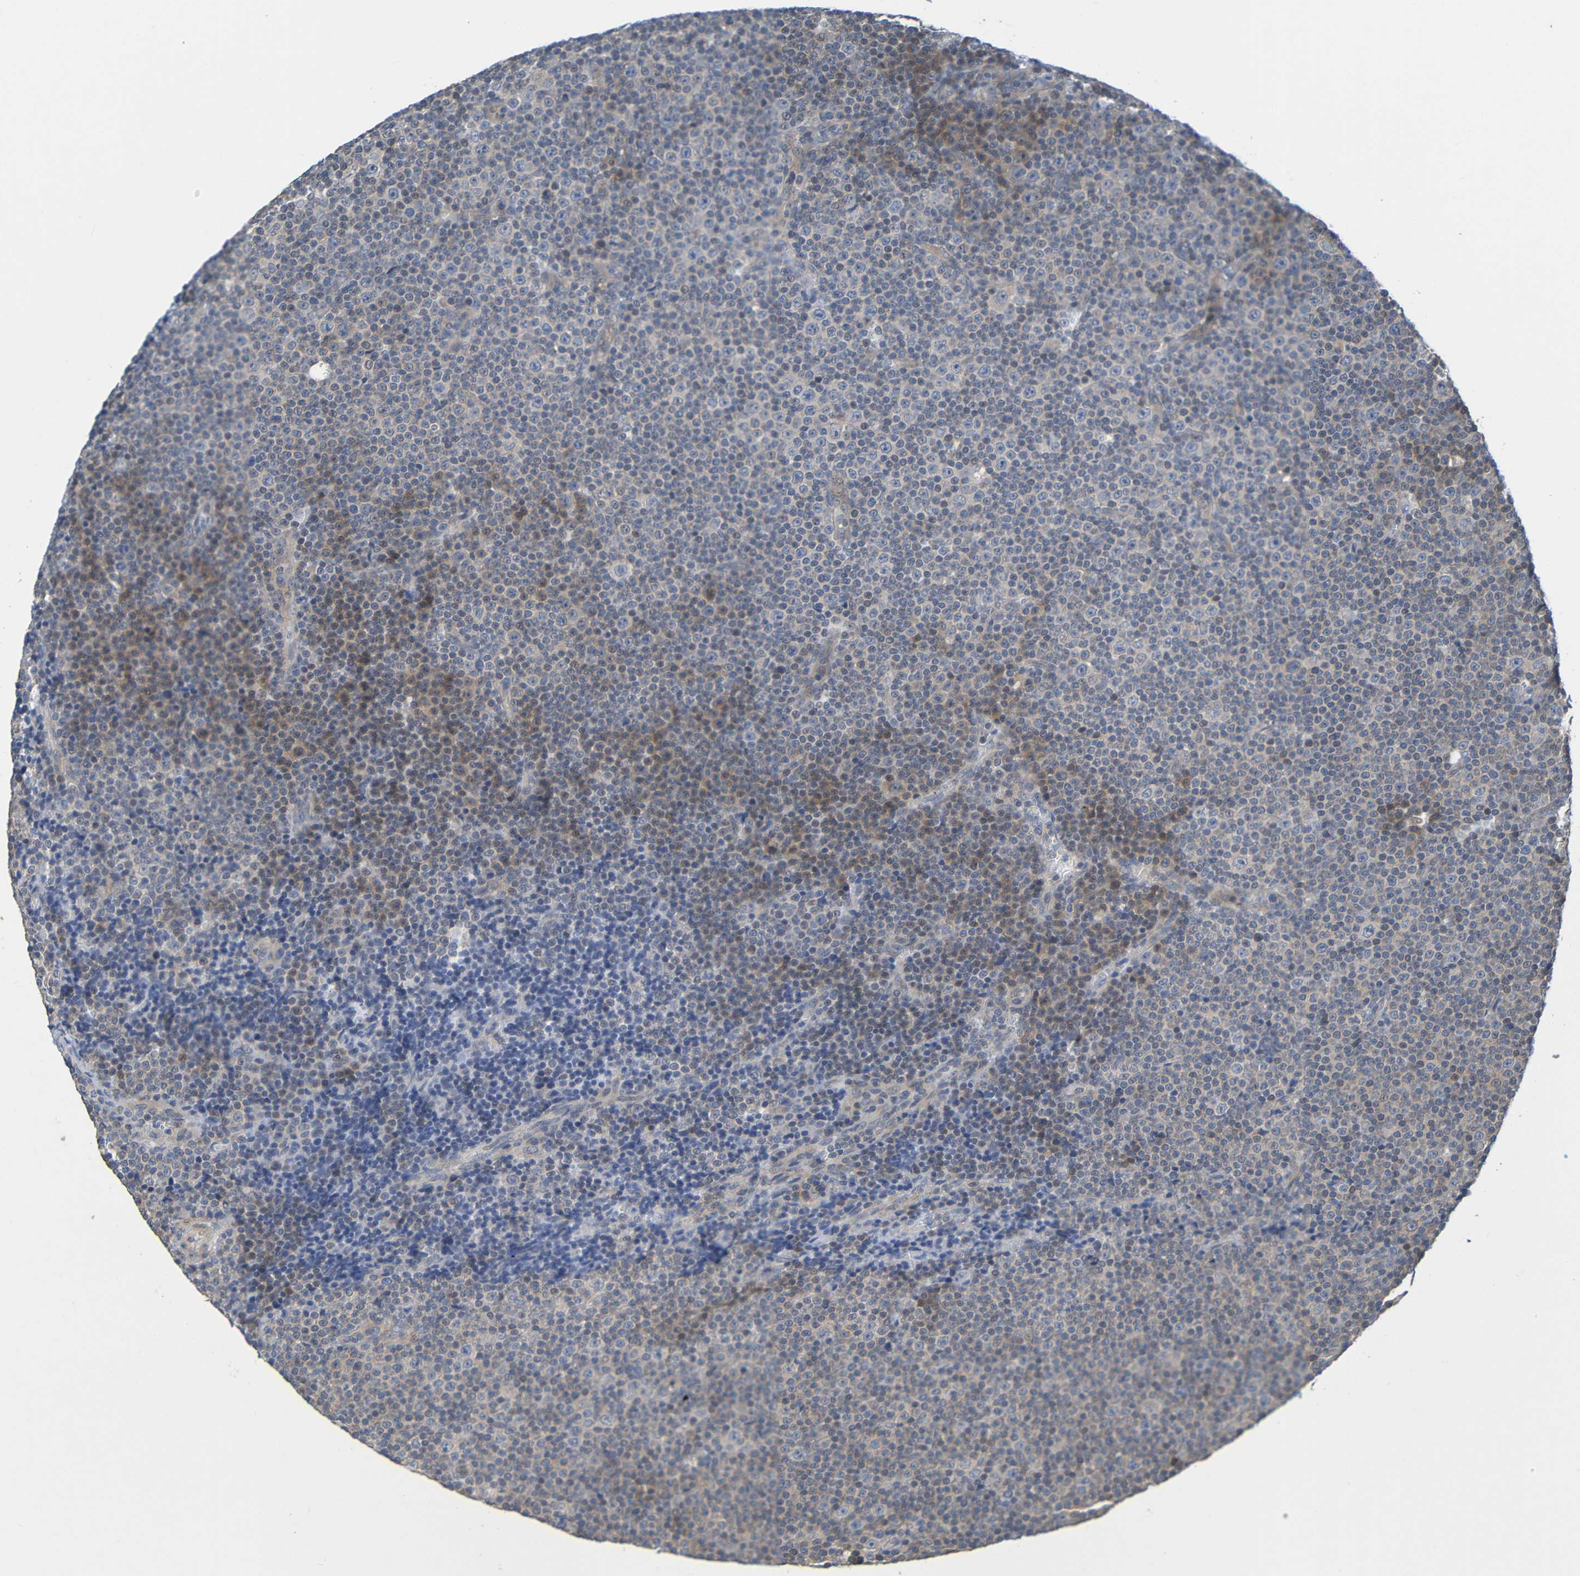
{"staining": {"intensity": "weak", "quantity": "<25%", "location": "cytoplasmic/membranous"}, "tissue": "lymphoma", "cell_type": "Tumor cells", "image_type": "cancer", "snomed": [{"axis": "morphology", "description": "Malignant lymphoma, non-Hodgkin's type, Low grade"}, {"axis": "topography", "description": "Lymph node"}], "caption": "There is no significant staining in tumor cells of lymphoma.", "gene": "CYP4F2", "patient": {"sex": "female", "age": 67}}